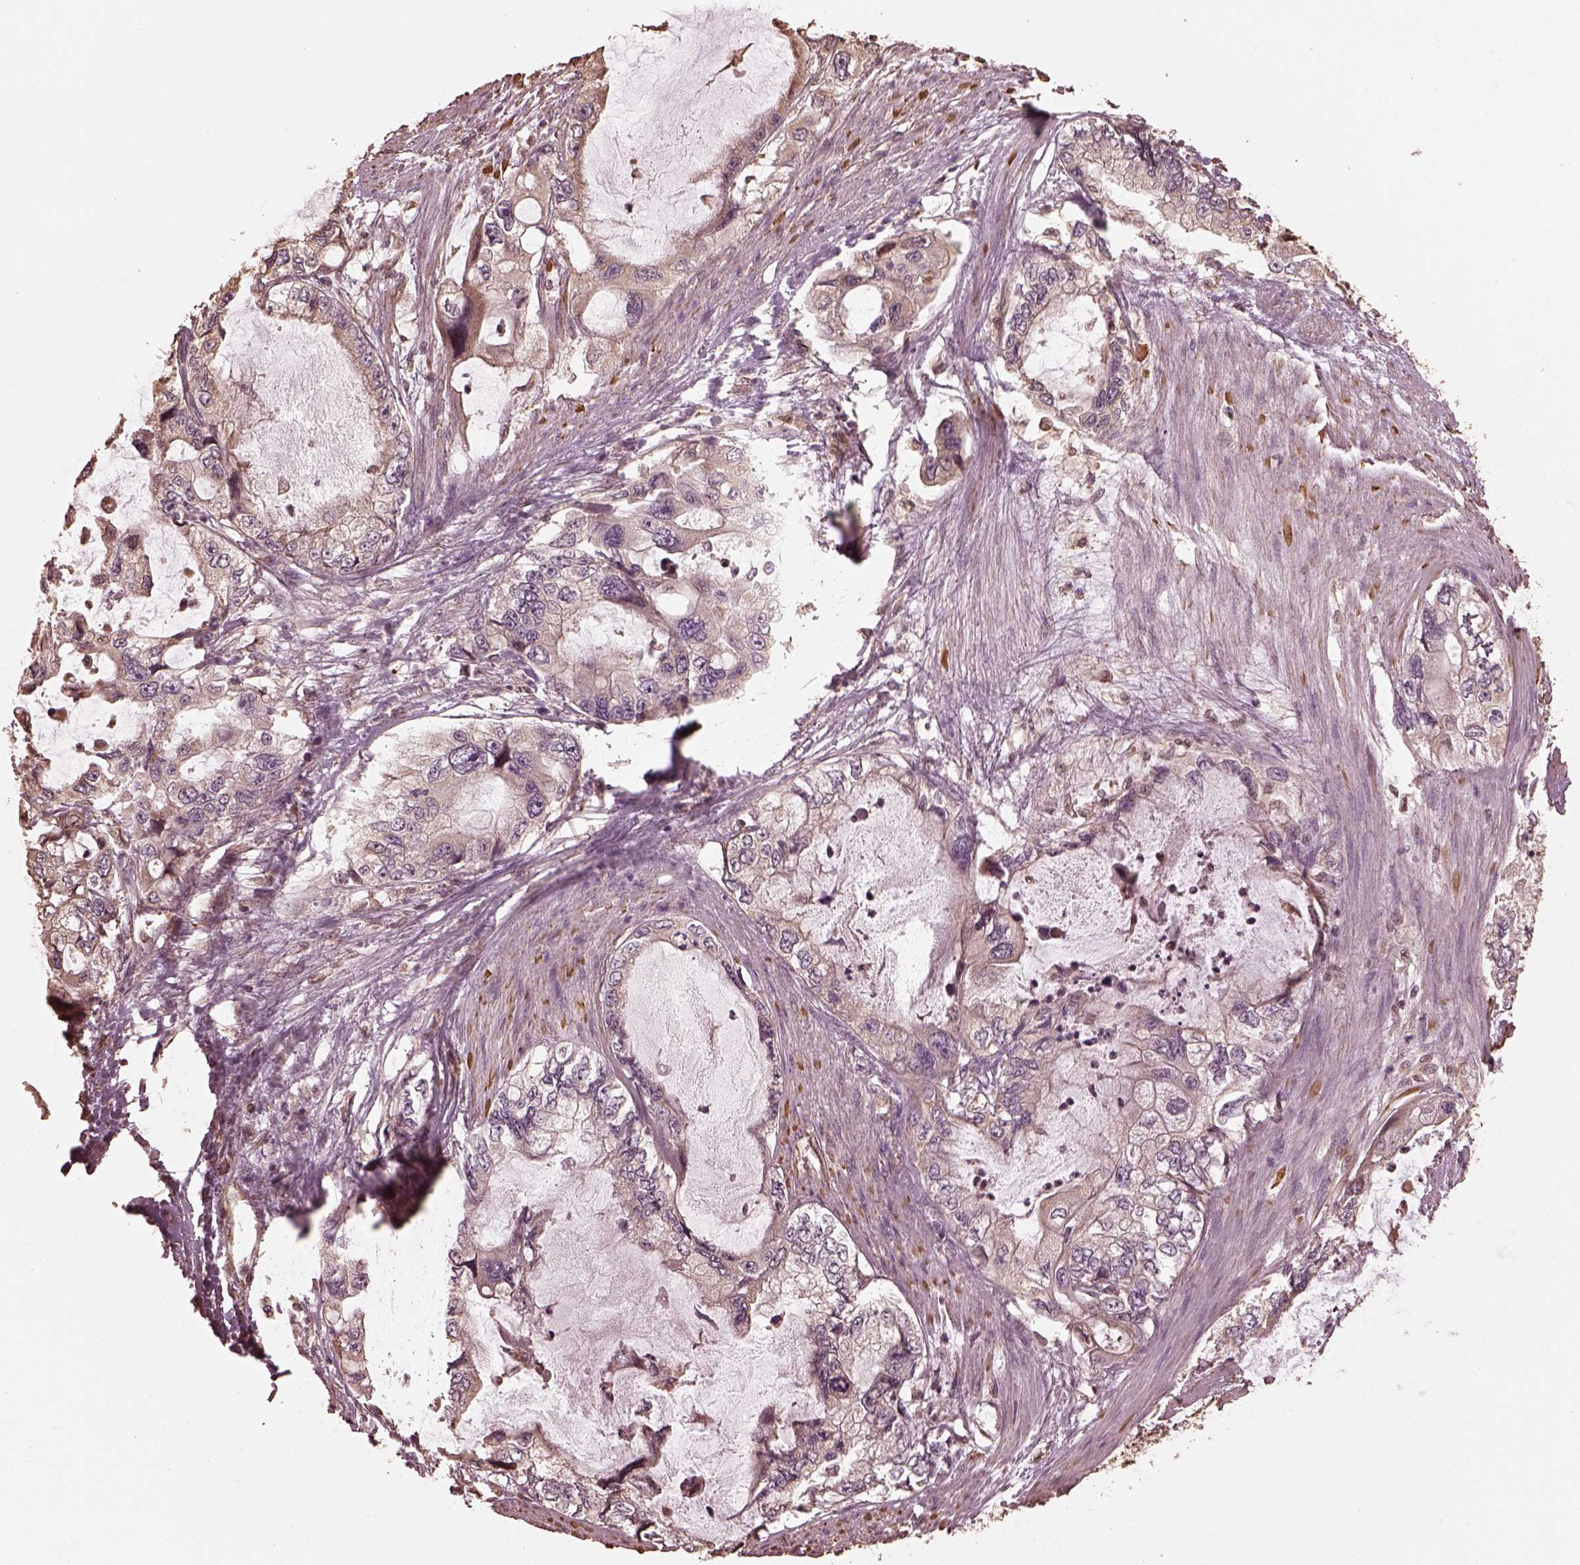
{"staining": {"intensity": "weak", "quantity": "<25%", "location": "cytoplasmic/membranous"}, "tissue": "stomach cancer", "cell_type": "Tumor cells", "image_type": "cancer", "snomed": [{"axis": "morphology", "description": "Adenocarcinoma, NOS"}, {"axis": "topography", "description": "Pancreas"}, {"axis": "topography", "description": "Stomach, upper"}, {"axis": "topography", "description": "Stomach"}], "caption": "An immunohistochemistry photomicrograph of stomach cancer (adenocarcinoma) is shown. There is no staining in tumor cells of stomach cancer (adenocarcinoma). Nuclei are stained in blue.", "gene": "GTPBP1", "patient": {"sex": "male", "age": 77}}